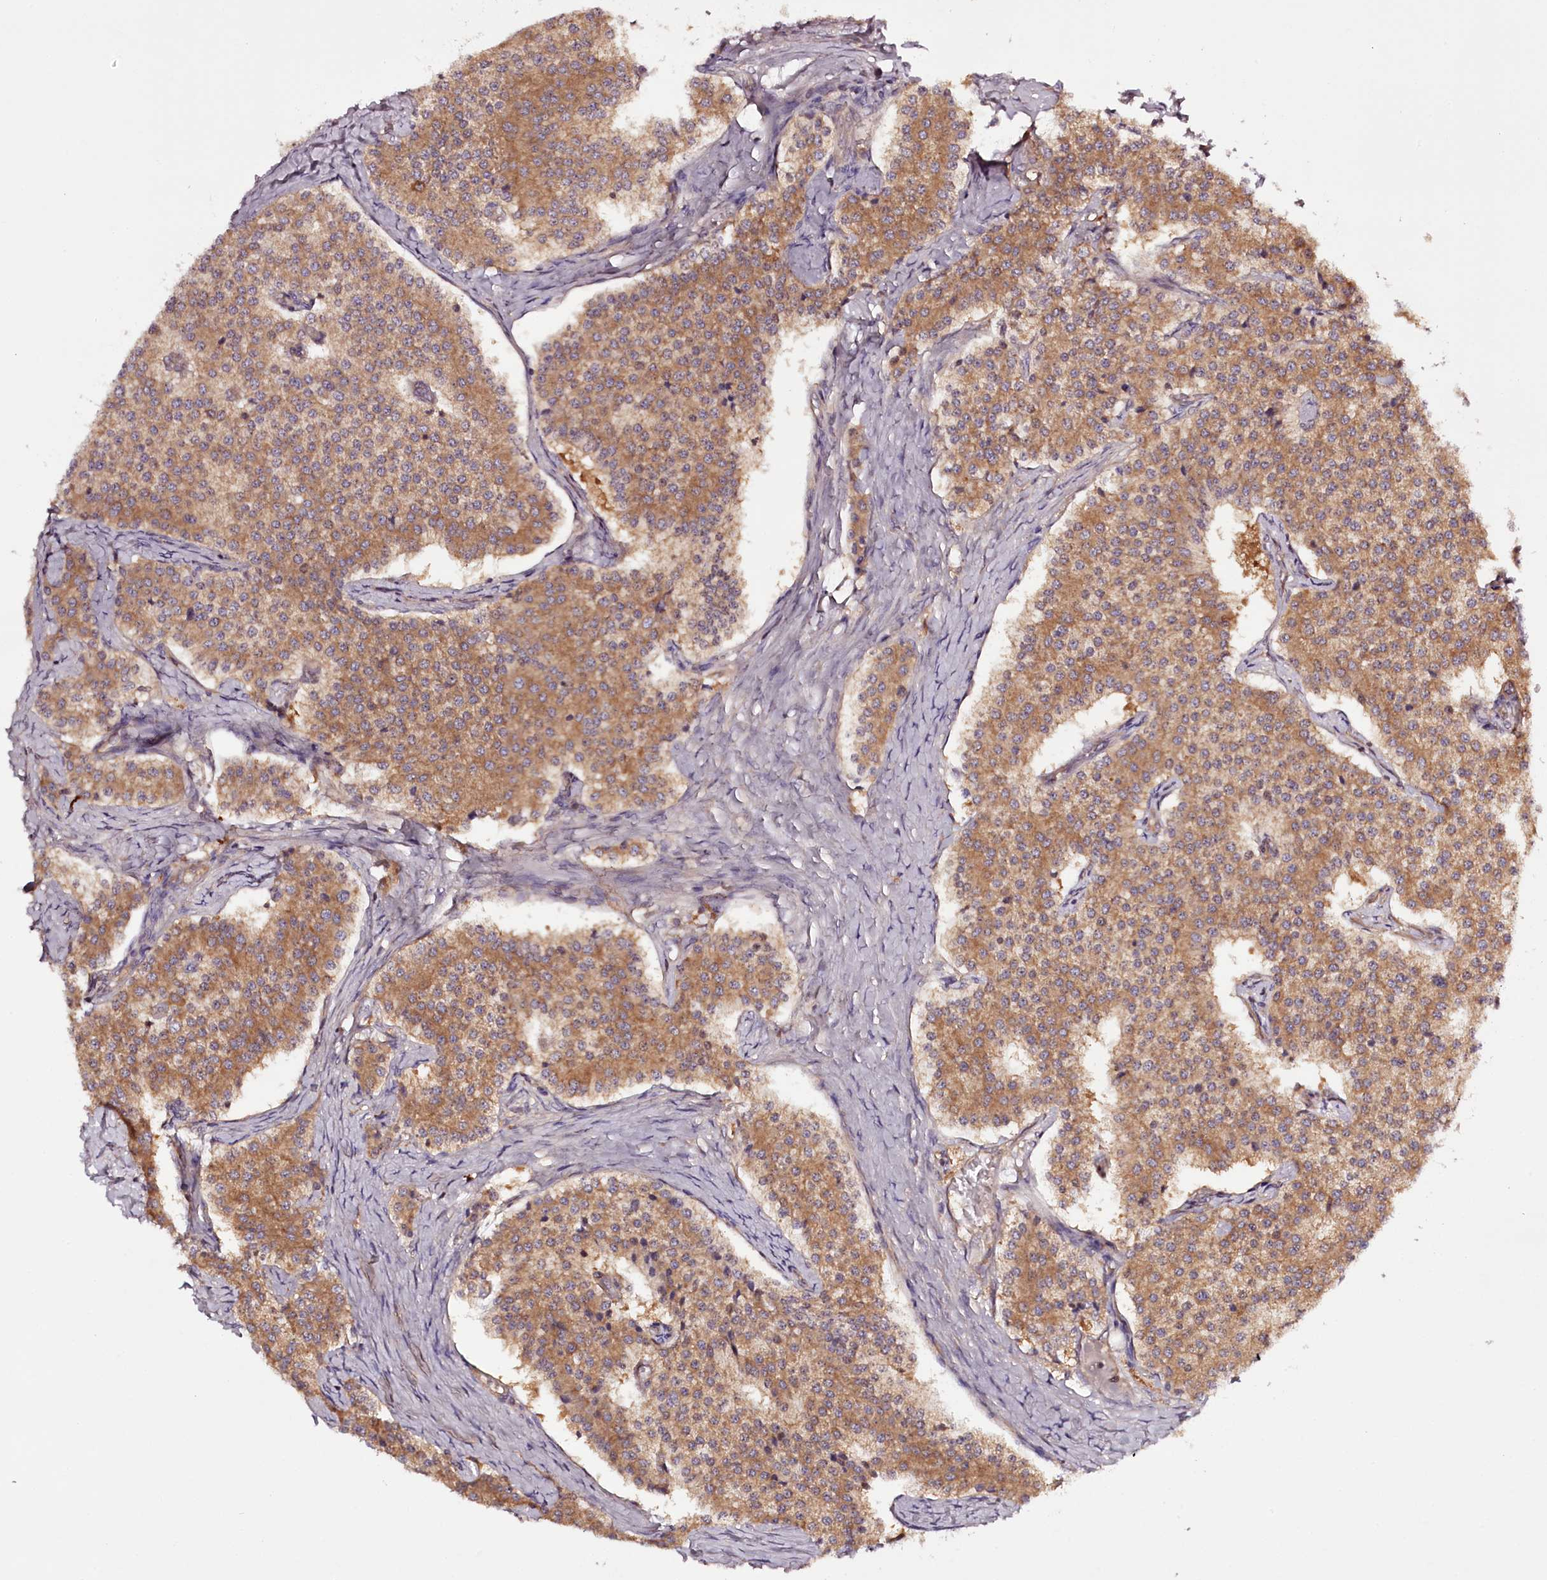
{"staining": {"intensity": "moderate", "quantity": ">75%", "location": "cytoplasmic/membranous"}, "tissue": "carcinoid", "cell_type": "Tumor cells", "image_type": "cancer", "snomed": [{"axis": "morphology", "description": "Carcinoid, malignant, NOS"}, {"axis": "topography", "description": "Colon"}], "caption": "Moderate cytoplasmic/membranous expression is appreciated in approximately >75% of tumor cells in carcinoid.", "gene": "TARS1", "patient": {"sex": "female", "age": 52}}